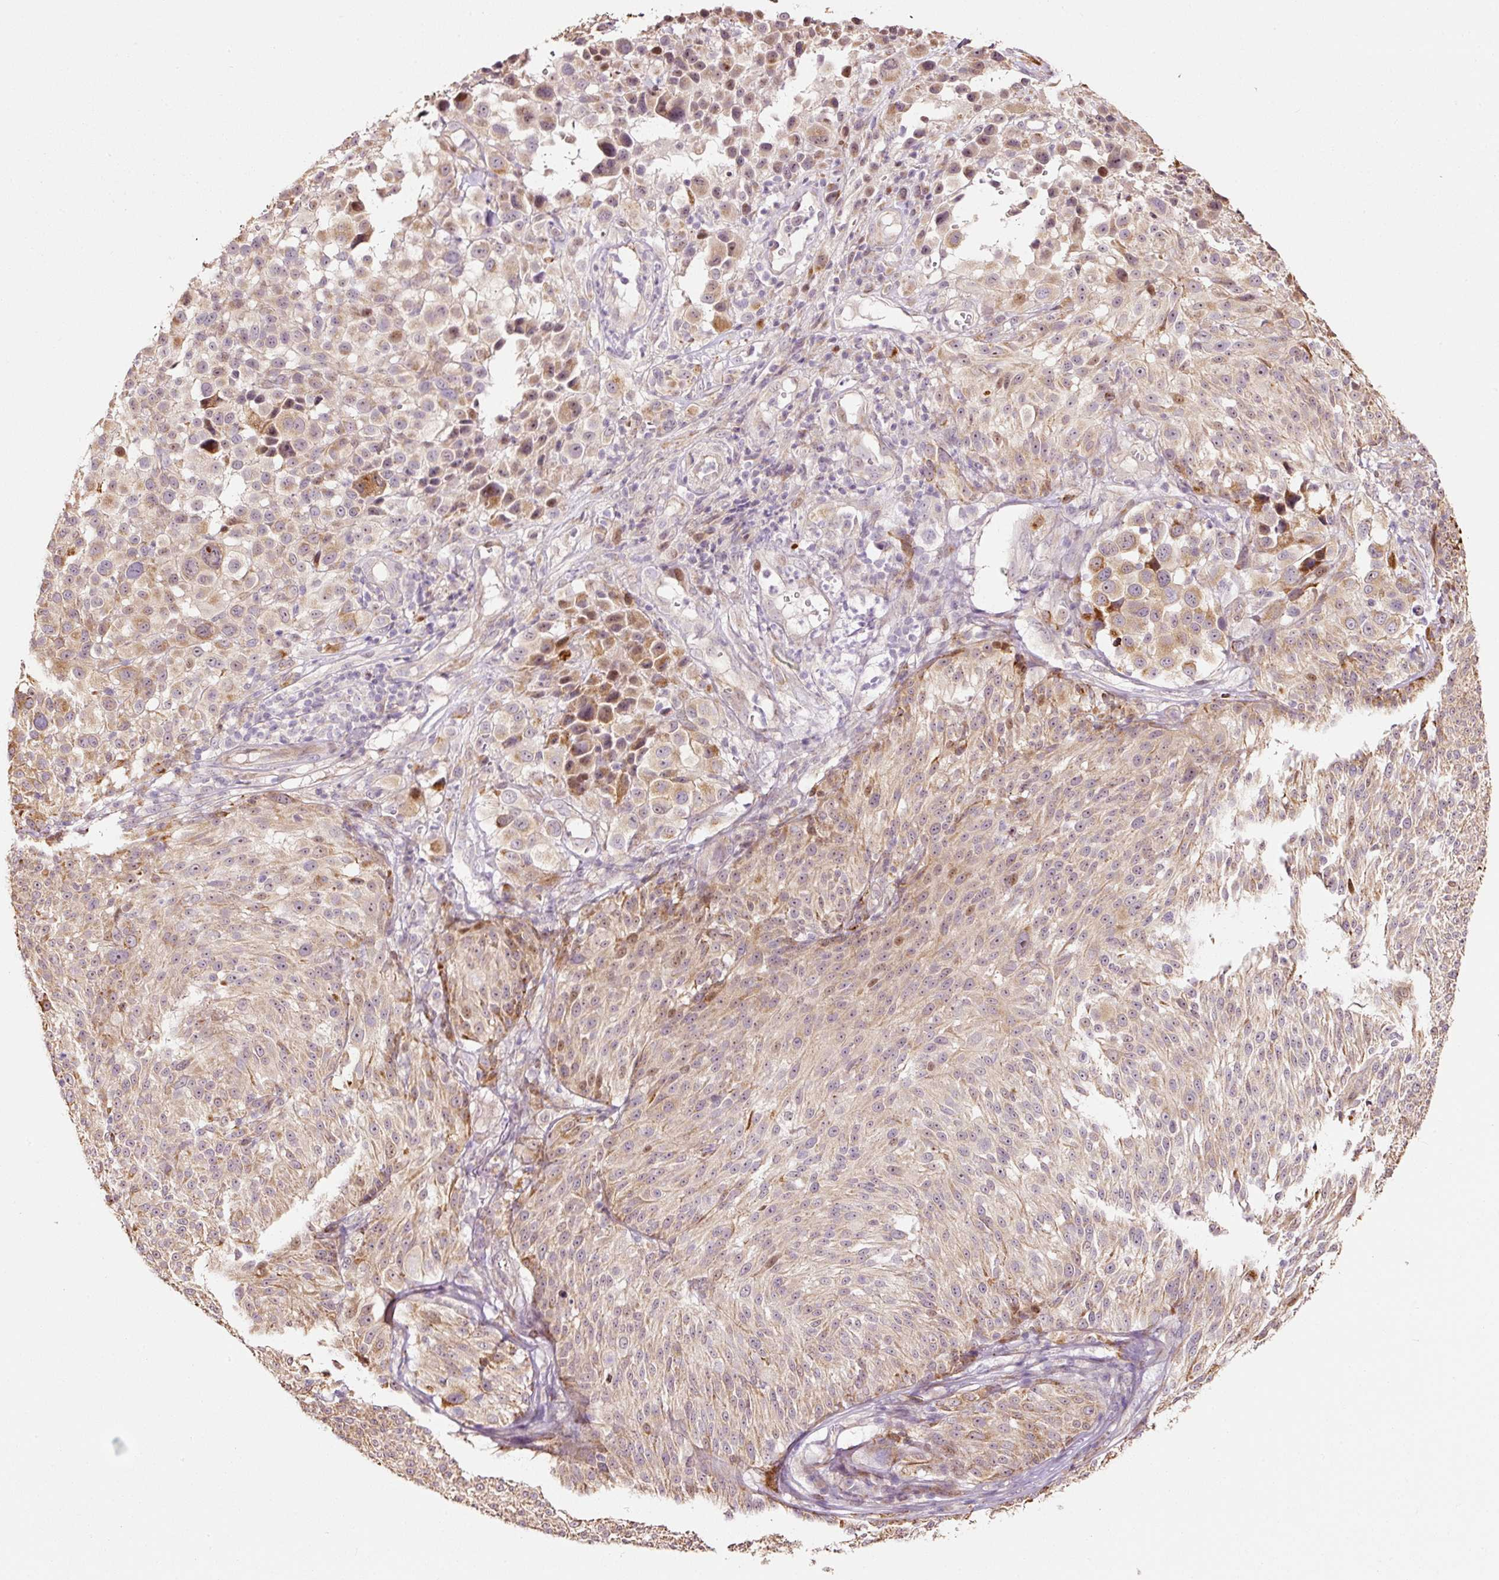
{"staining": {"intensity": "moderate", "quantity": "25%-75%", "location": "cytoplasmic/membranous,nuclear"}, "tissue": "melanoma", "cell_type": "Tumor cells", "image_type": "cancer", "snomed": [{"axis": "morphology", "description": "Malignant melanoma, NOS"}, {"axis": "topography", "description": "Skin of trunk"}], "caption": "Immunohistochemical staining of human melanoma shows medium levels of moderate cytoplasmic/membranous and nuclear protein staining in approximately 25%-75% of tumor cells.", "gene": "ETF1", "patient": {"sex": "male", "age": 71}}